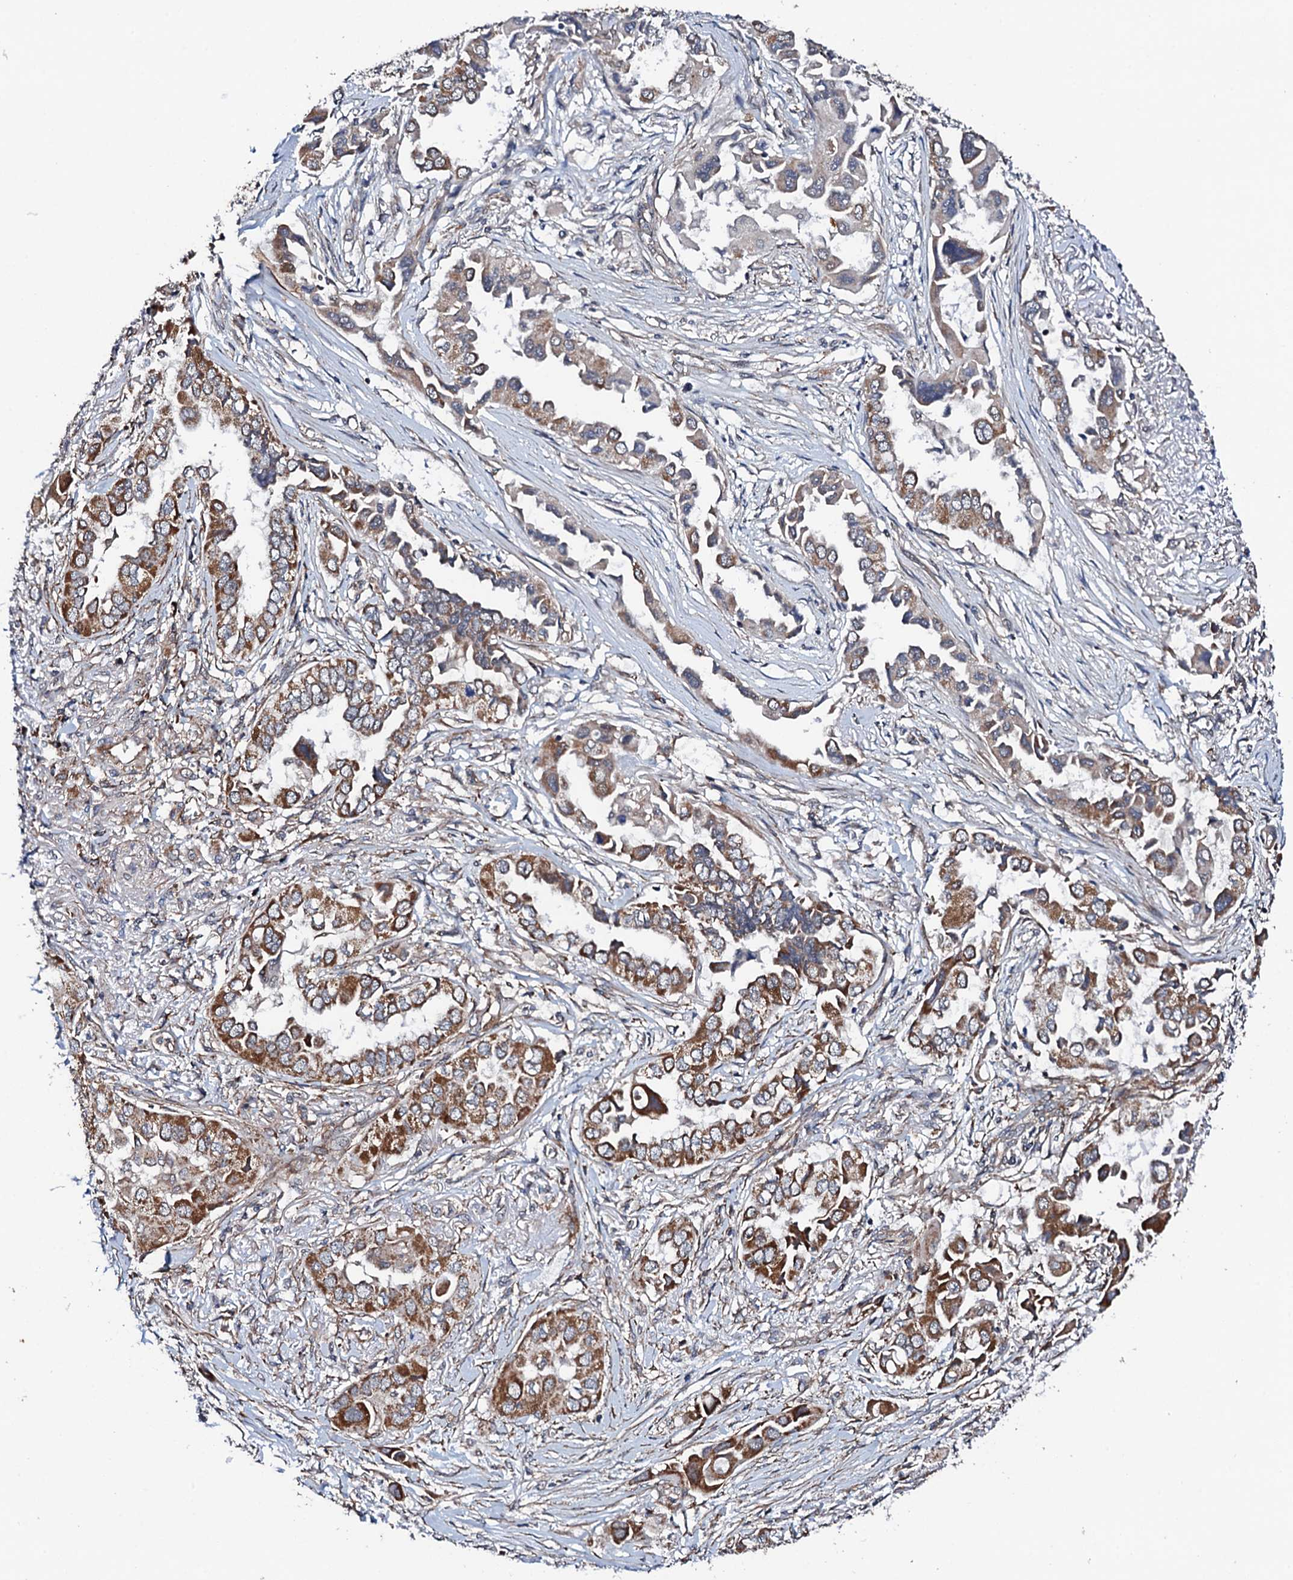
{"staining": {"intensity": "moderate", "quantity": ">75%", "location": "cytoplasmic/membranous"}, "tissue": "lung cancer", "cell_type": "Tumor cells", "image_type": "cancer", "snomed": [{"axis": "morphology", "description": "Adenocarcinoma, NOS"}, {"axis": "topography", "description": "Lung"}], "caption": "Tumor cells display moderate cytoplasmic/membranous positivity in about >75% of cells in lung cancer (adenocarcinoma). The staining was performed using DAB to visualize the protein expression in brown, while the nuclei were stained in blue with hematoxylin (Magnification: 20x).", "gene": "MTIF3", "patient": {"sex": "female", "age": 76}}